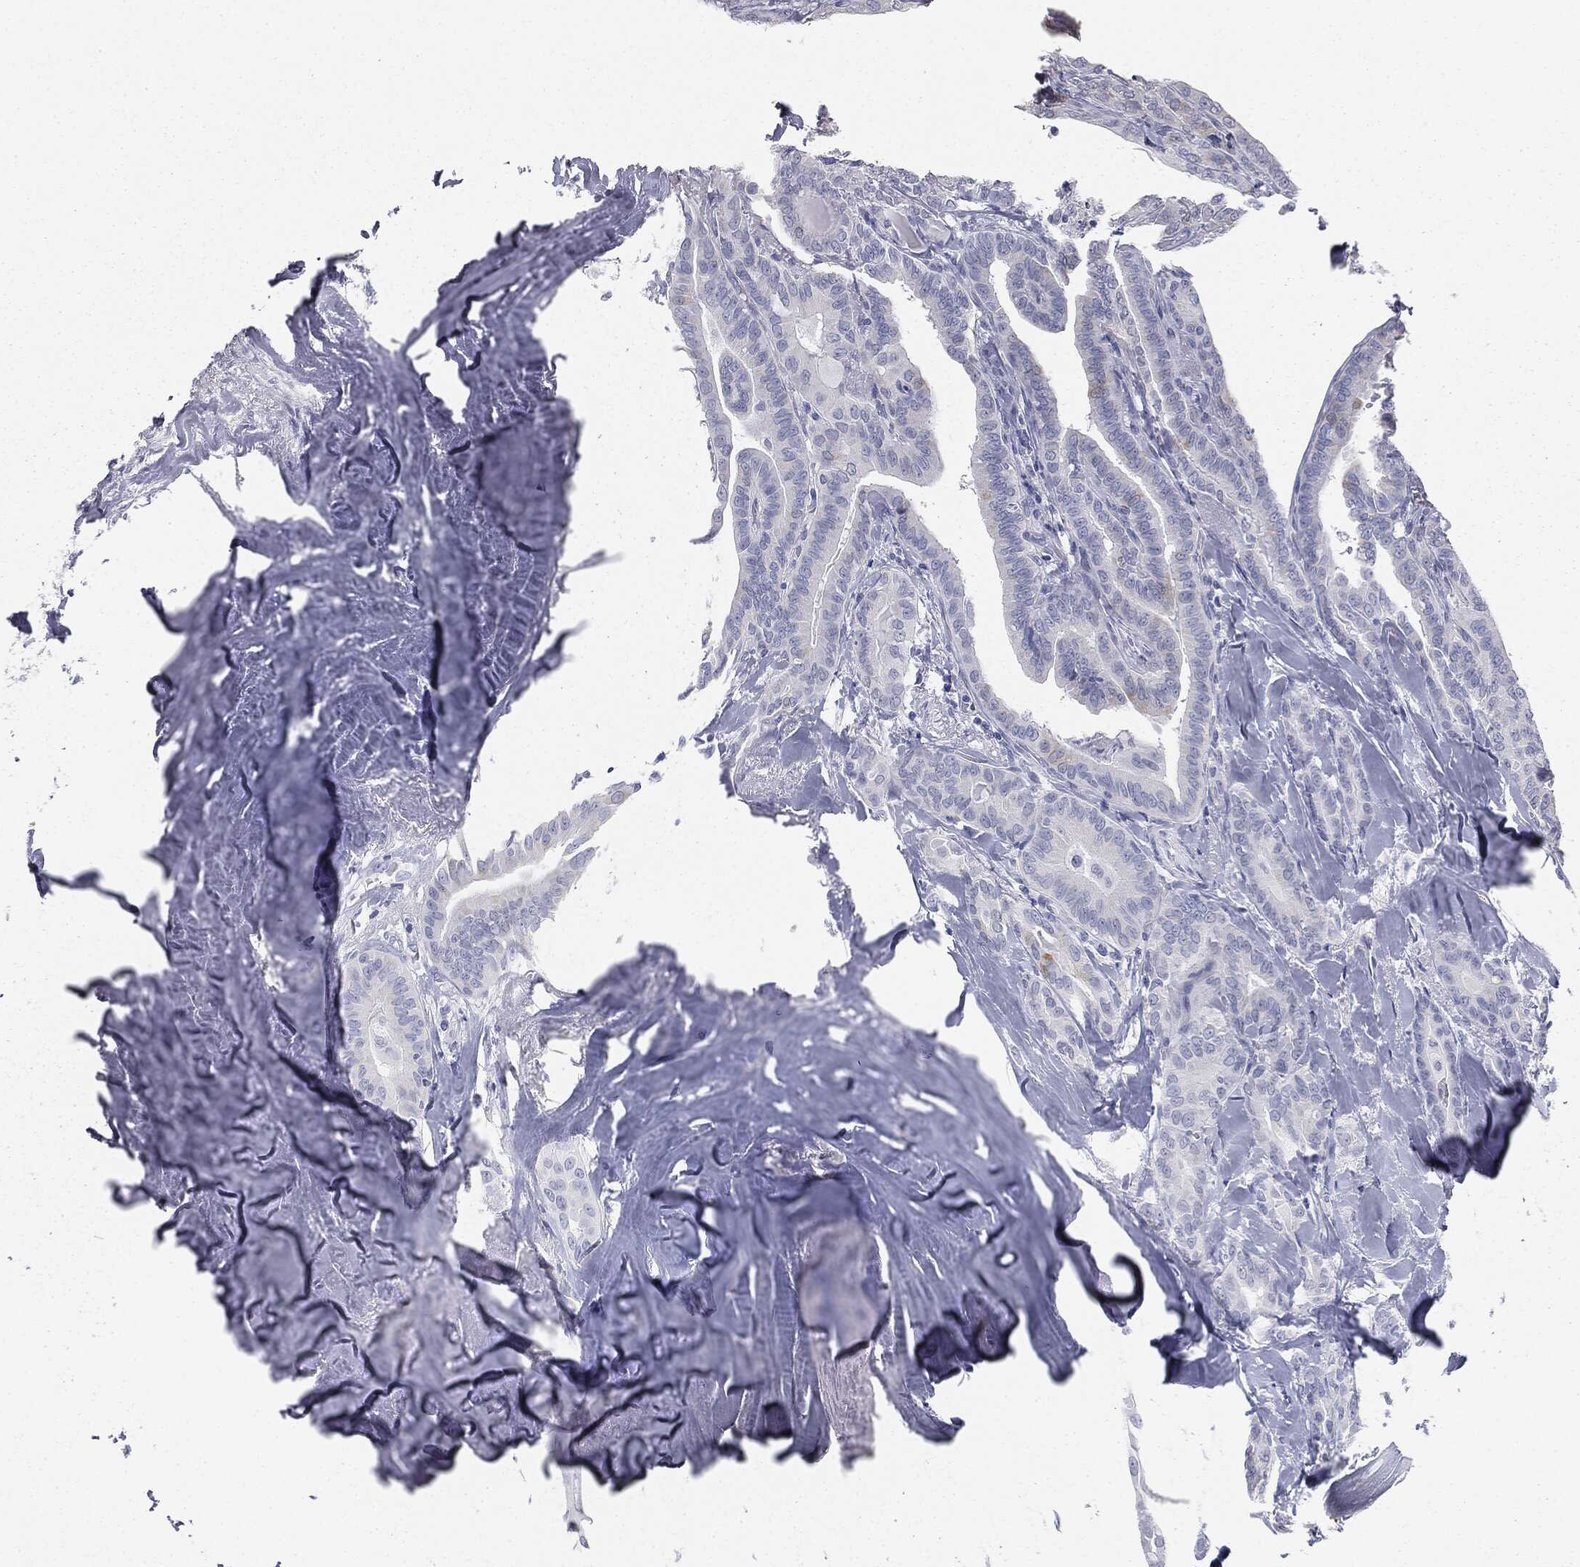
{"staining": {"intensity": "negative", "quantity": "none", "location": "none"}, "tissue": "thyroid cancer", "cell_type": "Tumor cells", "image_type": "cancer", "snomed": [{"axis": "morphology", "description": "Papillary adenocarcinoma, NOS"}, {"axis": "topography", "description": "Thyroid gland"}], "caption": "Tumor cells show no significant protein positivity in thyroid papillary adenocarcinoma.", "gene": "TPO", "patient": {"sex": "male", "age": 61}}